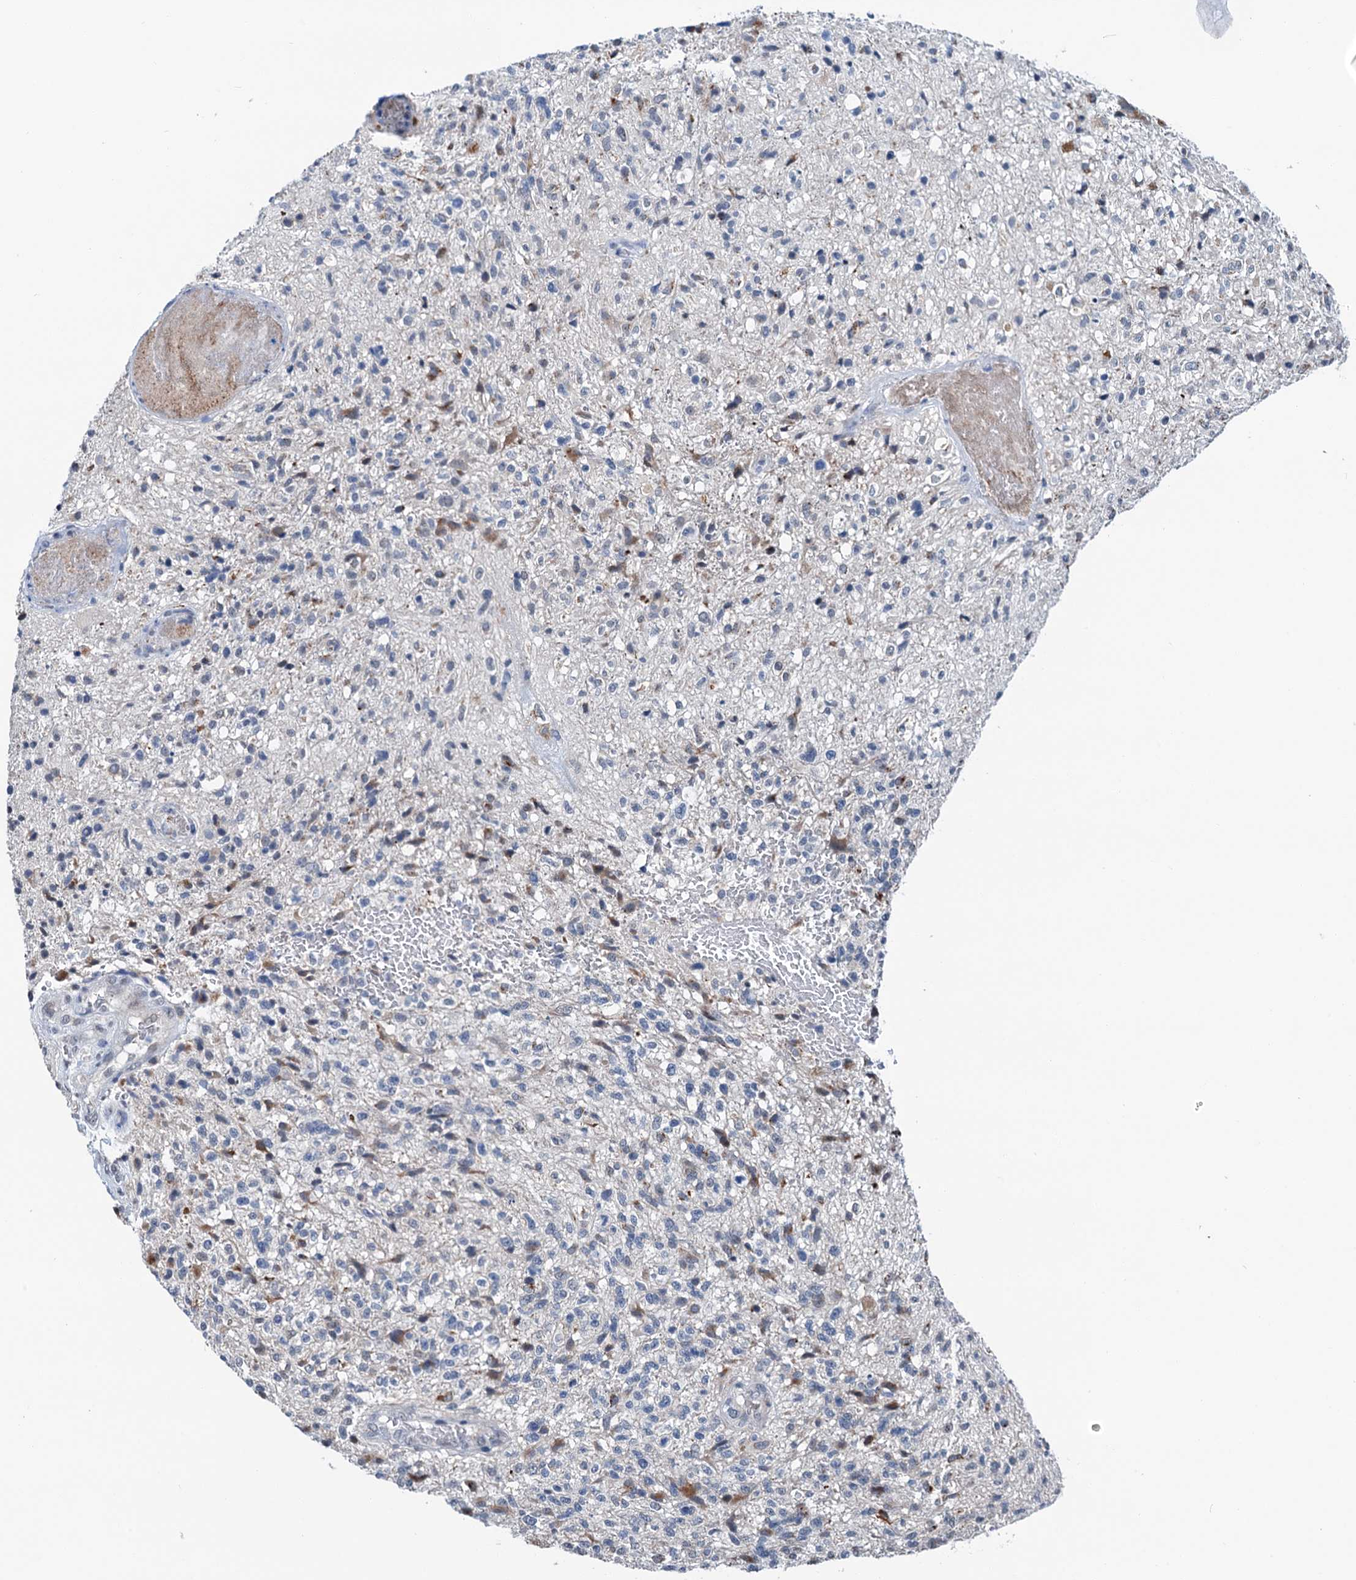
{"staining": {"intensity": "negative", "quantity": "none", "location": "none"}, "tissue": "glioma", "cell_type": "Tumor cells", "image_type": "cancer", "snomed": [{"axis": "morphology", "description": "Glioma, malignant, High grade"}, {"axis": "topography", "description": "Brain"}], "caption": "IHC of malignant glioma (high-grade) demonstrates no expression in tumor cells.", "gene": "SHLD1", "patient": {"sex": "male", "age": 56}}